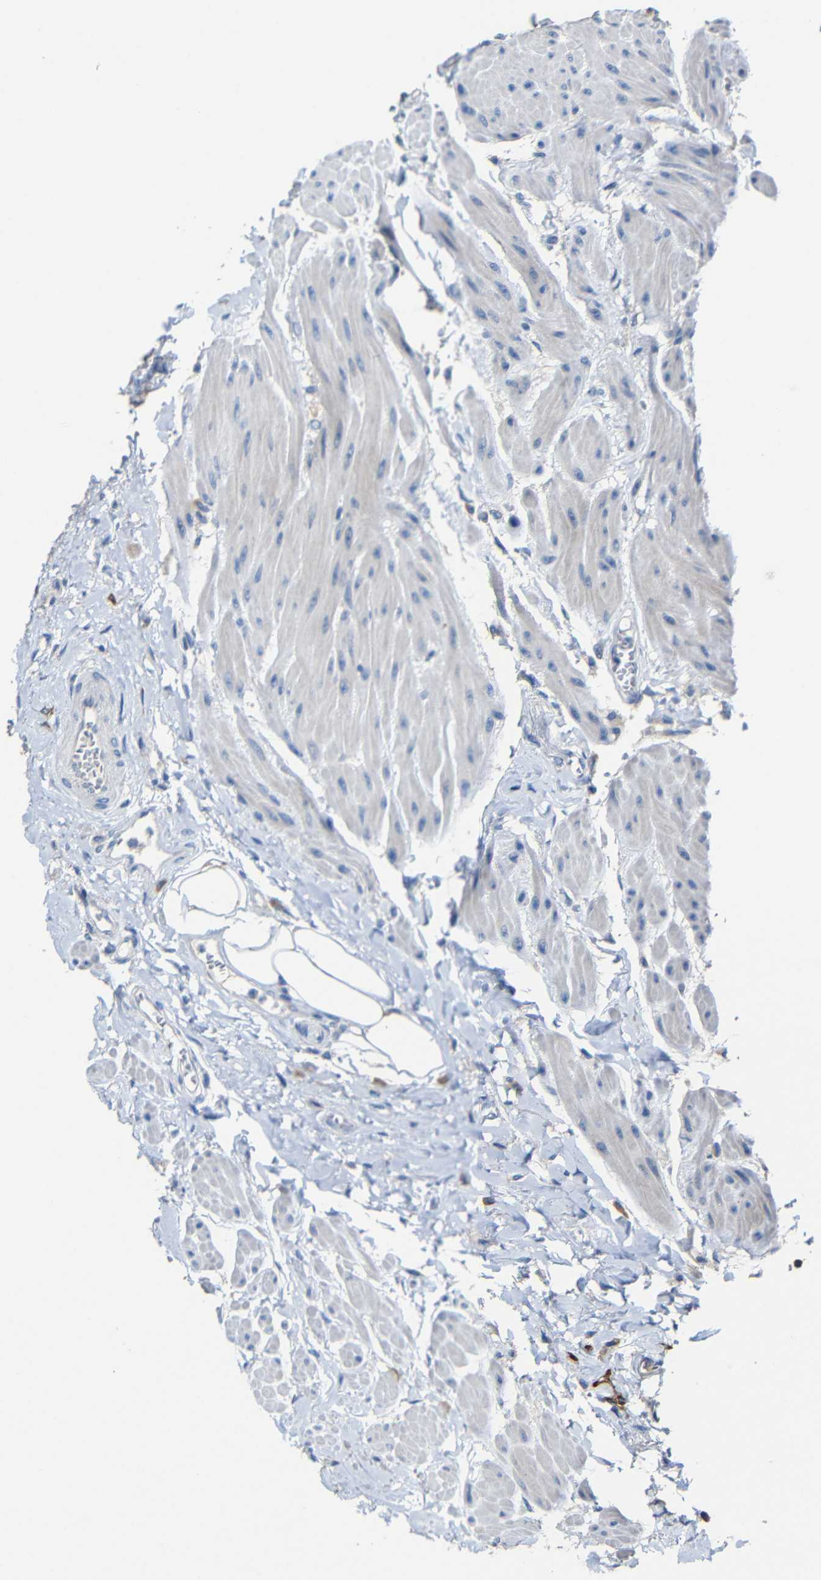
{"staining": {"intensity": "negative", "quantity": "none", "location": "none"}, "tissue": "urinary bladder", "cell_type": "Urothelial cells", "image_type": "normal", "snomed": [{"axis": "morphology", "description": "Normal tissue, NOS"}, {"axis": "topography", "description": "Urinary bladder"}], "caption": "High magnification brightfield microscopy of normal urinary bladder stained with DAB (brown) and counterstained with hematoxylin (blue): urothelial cells show no significant staining. Brightfield microscopy of IHC stained with DAB (brown) and hematoxylin (blue), captured at high magnification.", "gene": "ACKR2", "patient": {"sex": "female", "age": 79}}